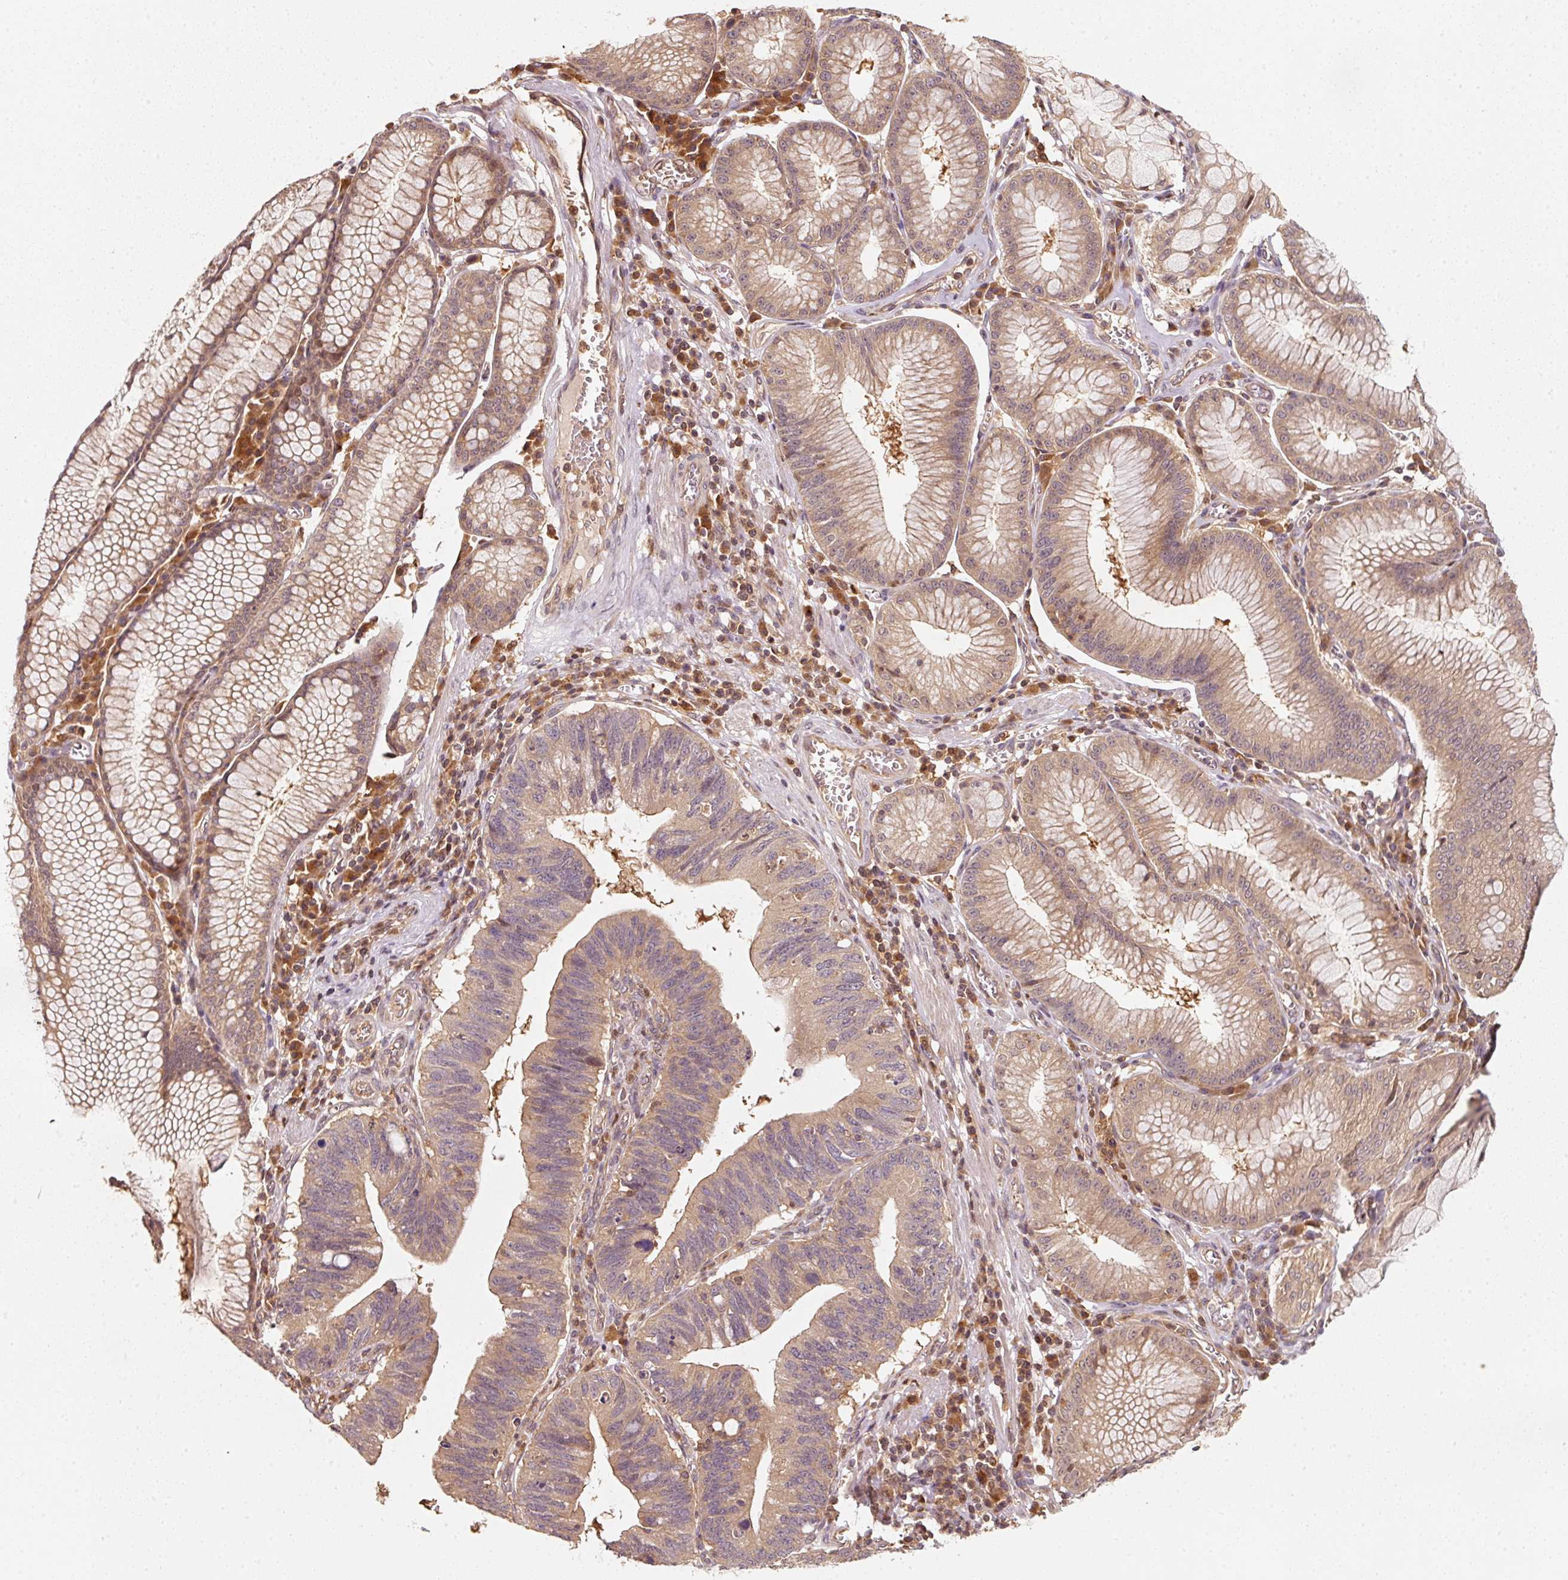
{"staining": {"intensity": "moderate", "quantity": ">75%", "location": "cytoplasmic/membranous"}, "tissue": "stomach cancer", "cell_type": "Tumor cells", "image_type": "cancer", "snomed": [{"axis": "morphology", "description": "Adenocarcinoma, NOS"}, {"axis": "topography", "description": "Stomach"}], "caption": "A micrograph of human stomach cancer (adenocarcinoma) stained for a protein reveals moderate cytoplasmic/membranous brown staining in tumor cells.", "gene": "RRAS2", "patient": {"sex": "male", "age": 59}}